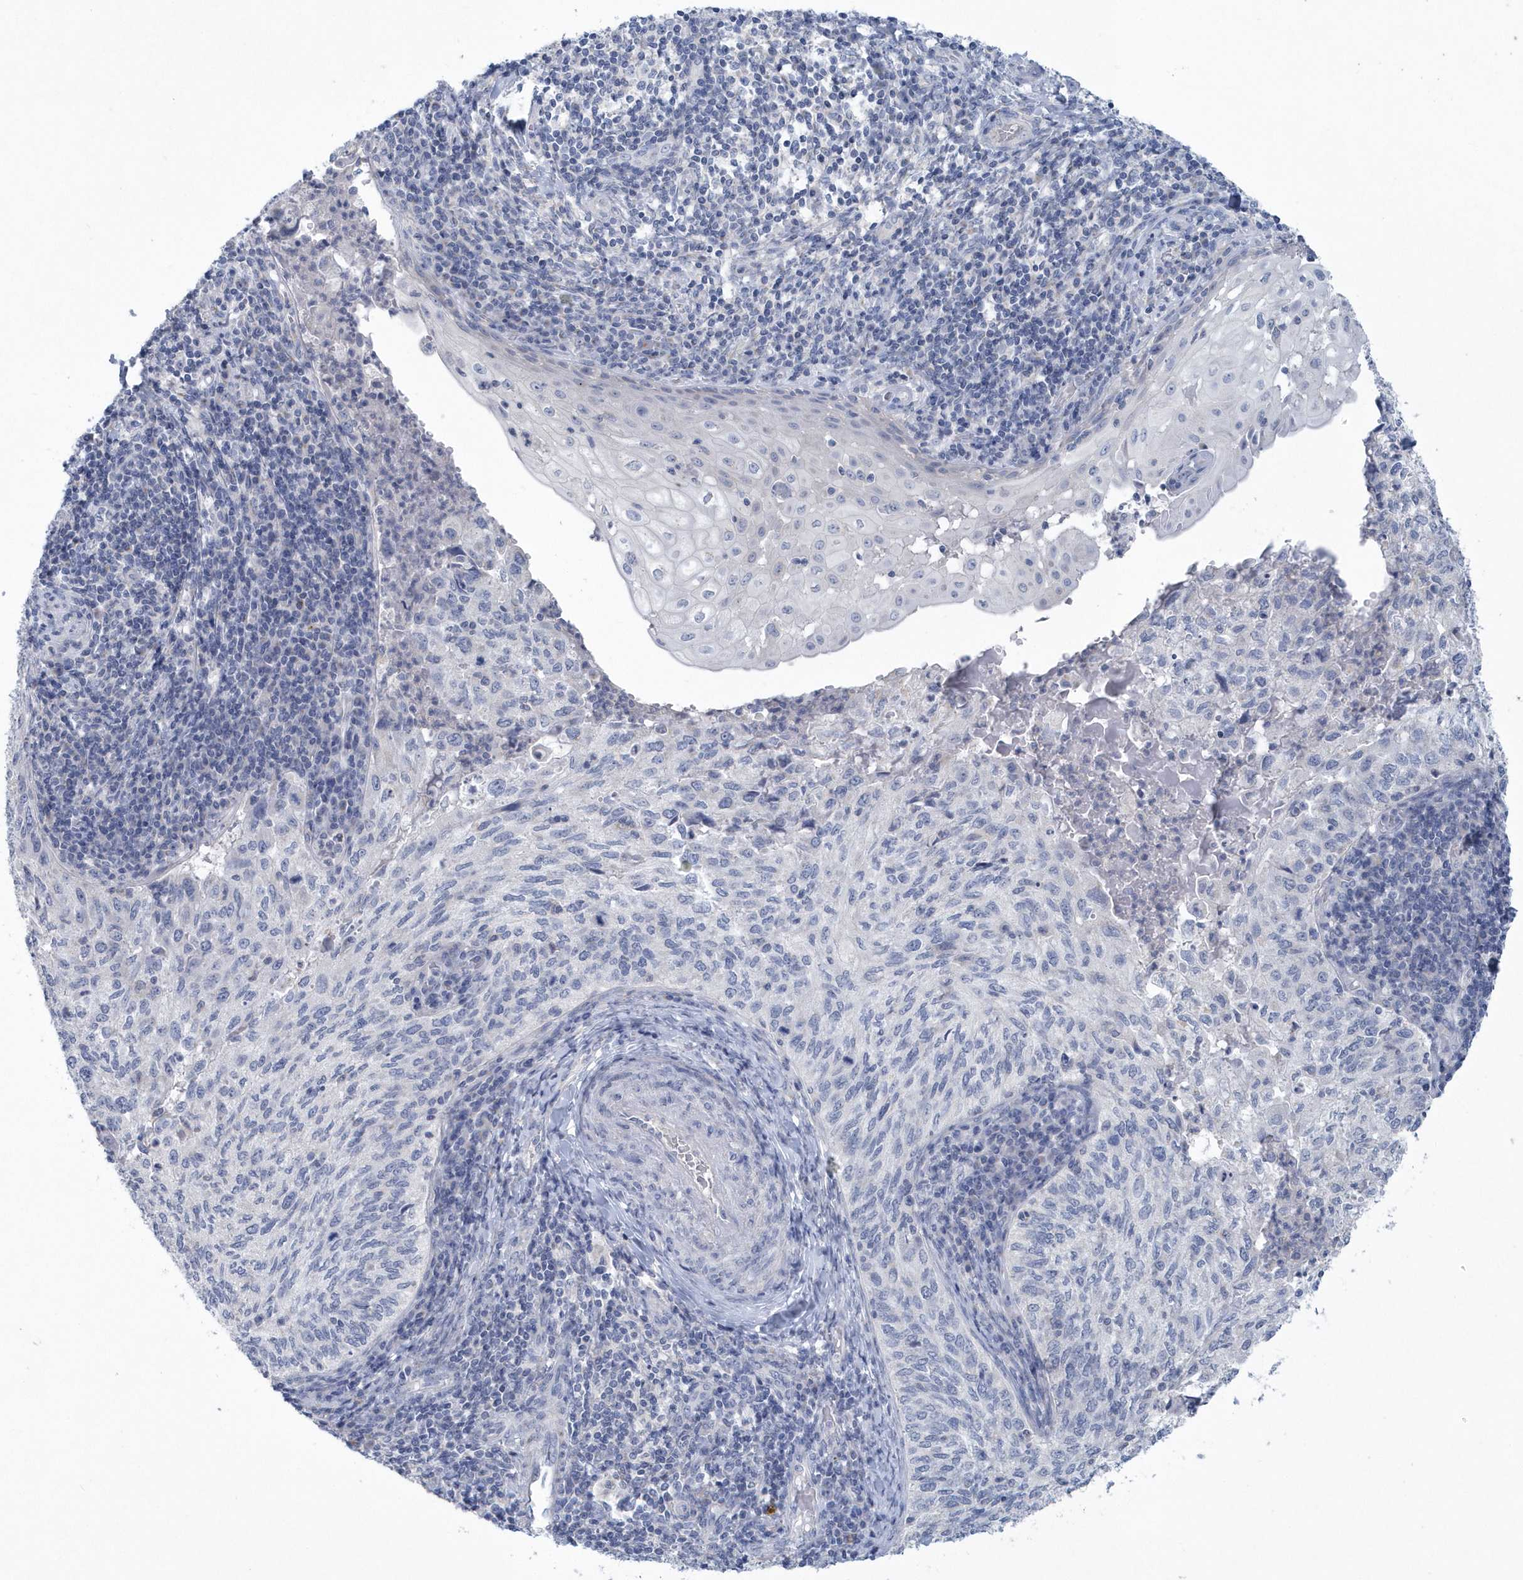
{"staining": {"intensity": "negative", "quantity": "none", "location": "none"}, "tissue": "cervical cancer", "cell_type": "Tumor cells", "image_type": "cancer", "snomed": [{"axis": "morphology", "description": "Squamous cell carcinoma, NOS"}, {"axis": "topography", "description": "Cervix"}], "caption": "There is no significant positivity in tumor cells of cervical squamous cell carcinoma. (DAB (3,3'-diaminobenzidine) IHC with hematoxylin counter stain).", "gene": "SPATA18", "patient": {"sex": "female", "age": 30}}